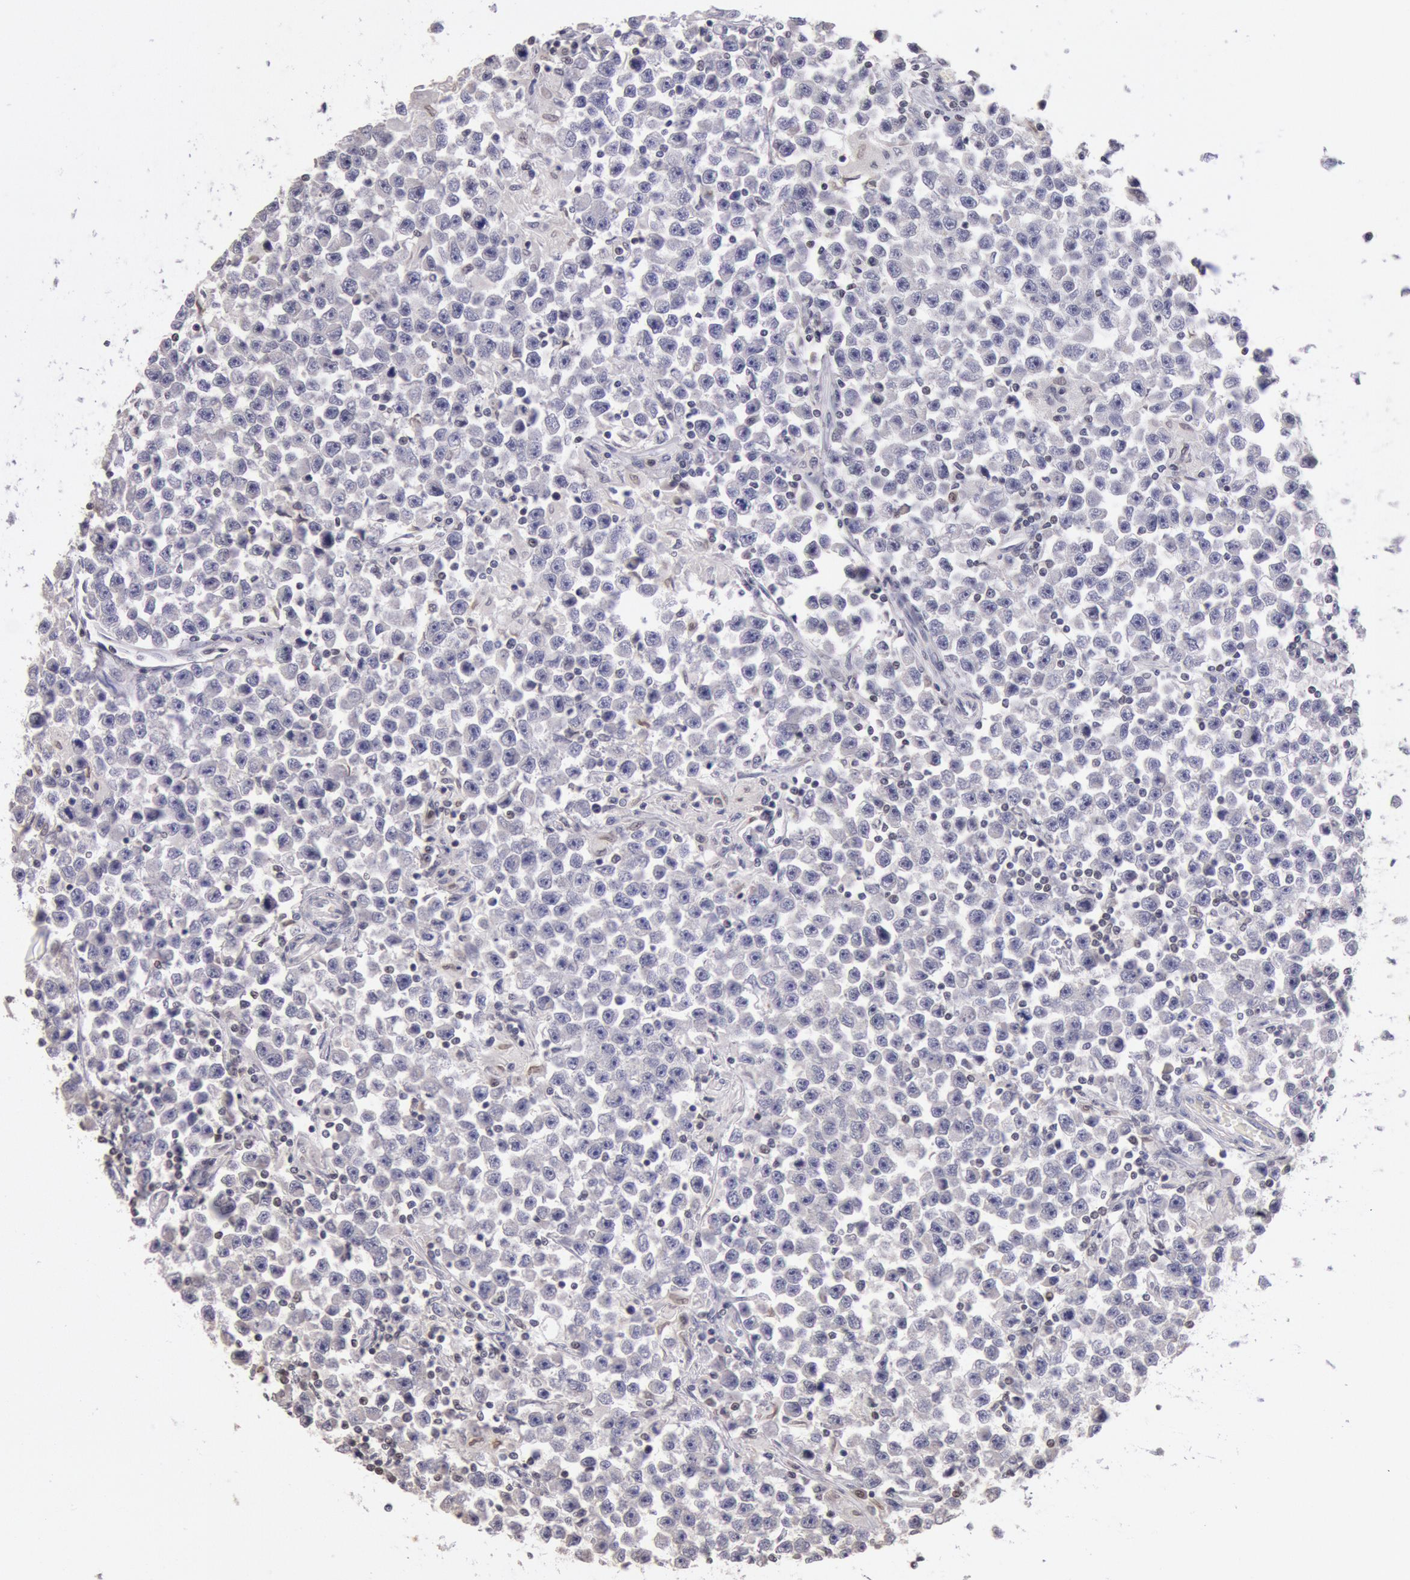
{"staining": {"intensity": "weak", "quantity": "25%-75%", "location": "cytoplasmic/membranous,nuclear"}, "tissue": "testis cancer", "cell_type": "Tumor cells", "image_type": "cancer", "snomed": [{"axis": "morphology", "description": "Seminoma, NOS"}, {"axis": "topography", "description": "Testis"}], "caption": "Human testis cancer stained for a protein (brown) shows weak cytoplasmic/membranous and nuclear positive expression in about 25%-75% of tumor cells.", "gene": "MYH7", "patient": {"sex": "male", "age": 33}}